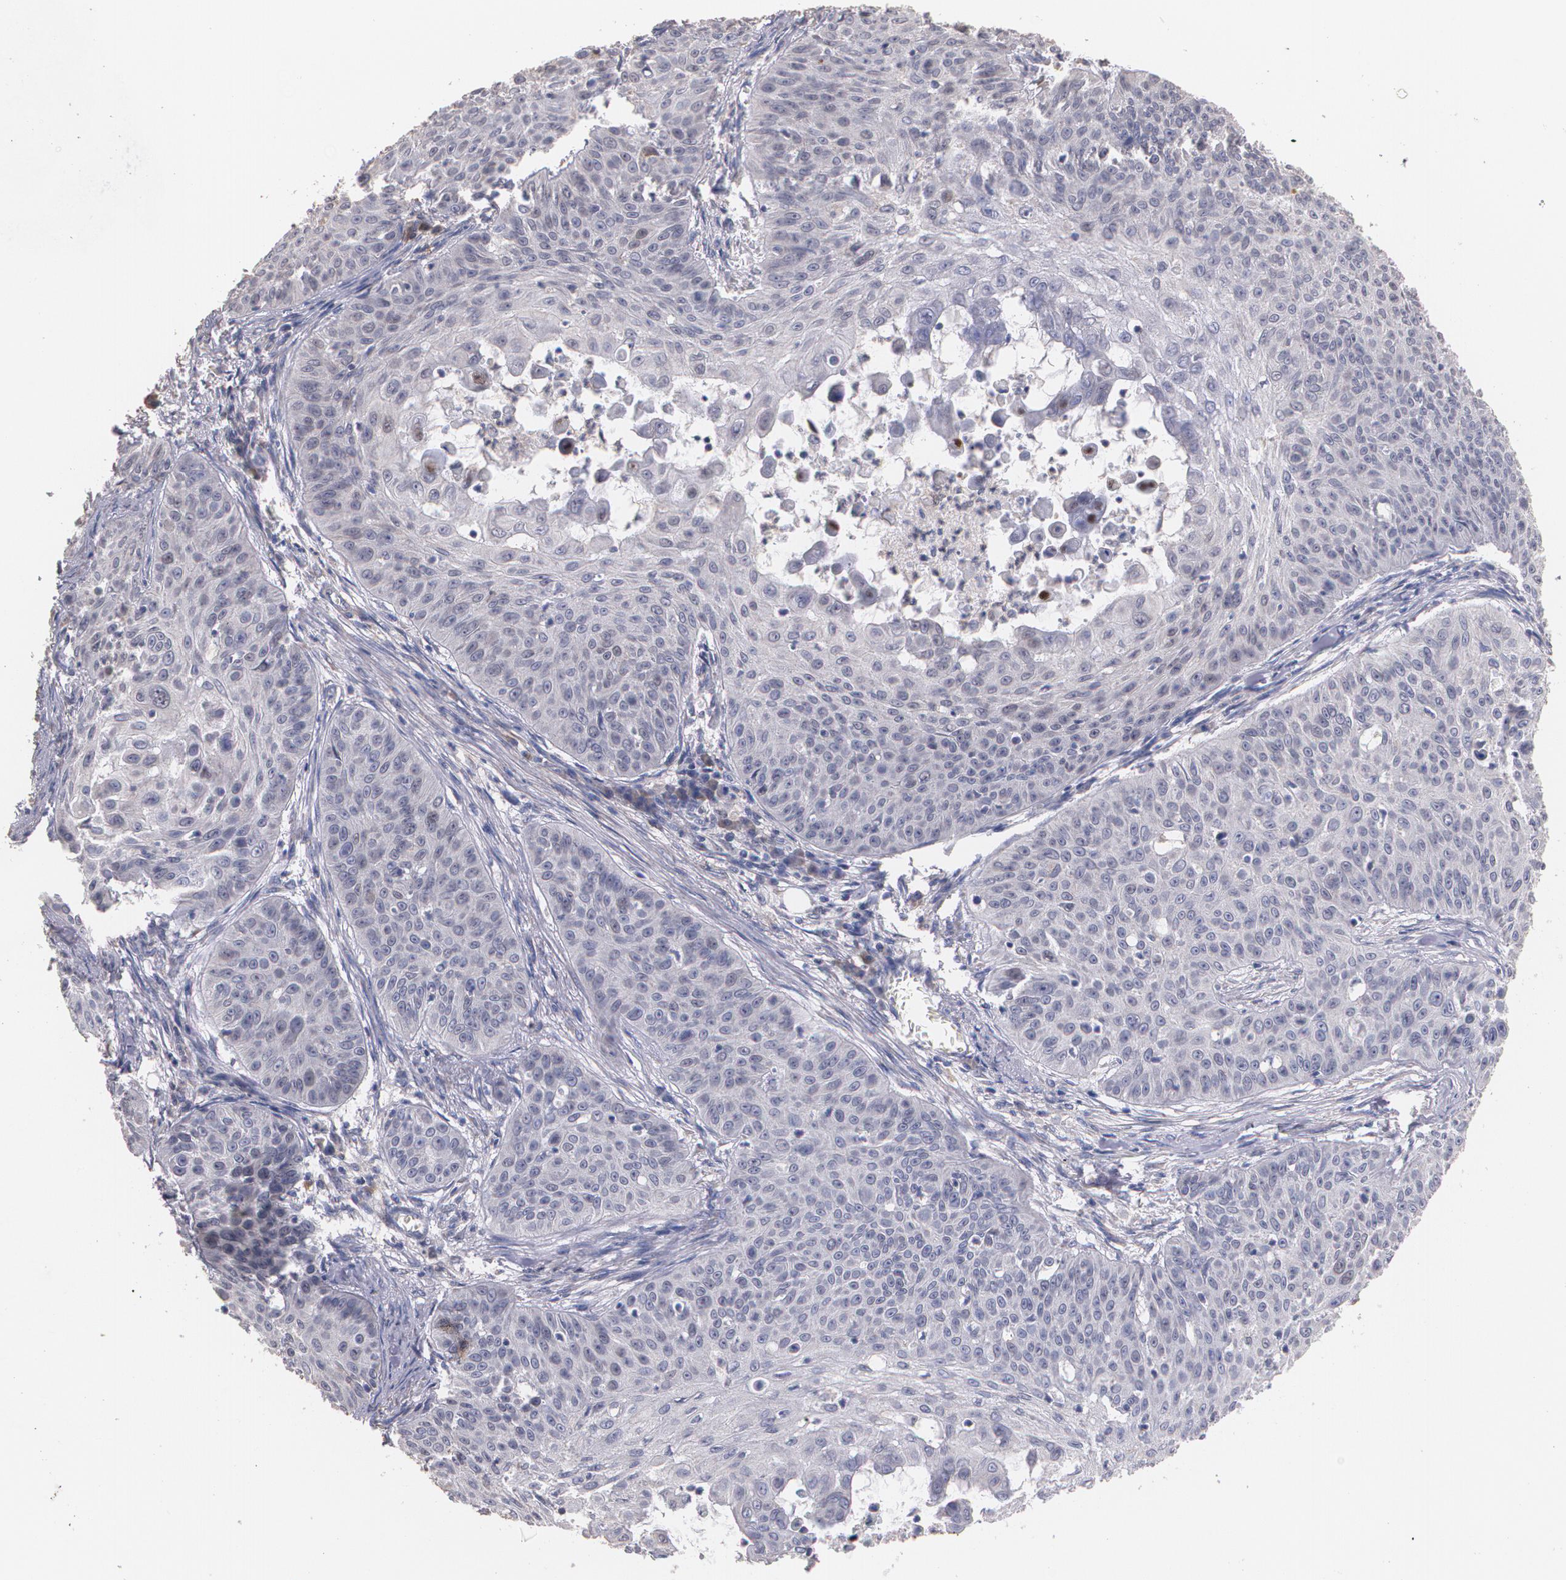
{"staining": {"intensity": "weak", "quantity": "<25%", "location": "cytoplasmic/membranous"}, "tissue": "skin cancer", "cell_type": "Tumor cells", "image_type": "cancer", "snomed": [{"axis": "morphology", "description": "Squamous cell carcinoma, NOS"}, {"axis": "topography", "description": "Skin"}], "caption": "Immunohistochemical staining of skin squamous cell carcinoma exhibits no significant staining in tumor cells.", "gene": "ATF3", "patient": {"sex": "male", "age": 82}}